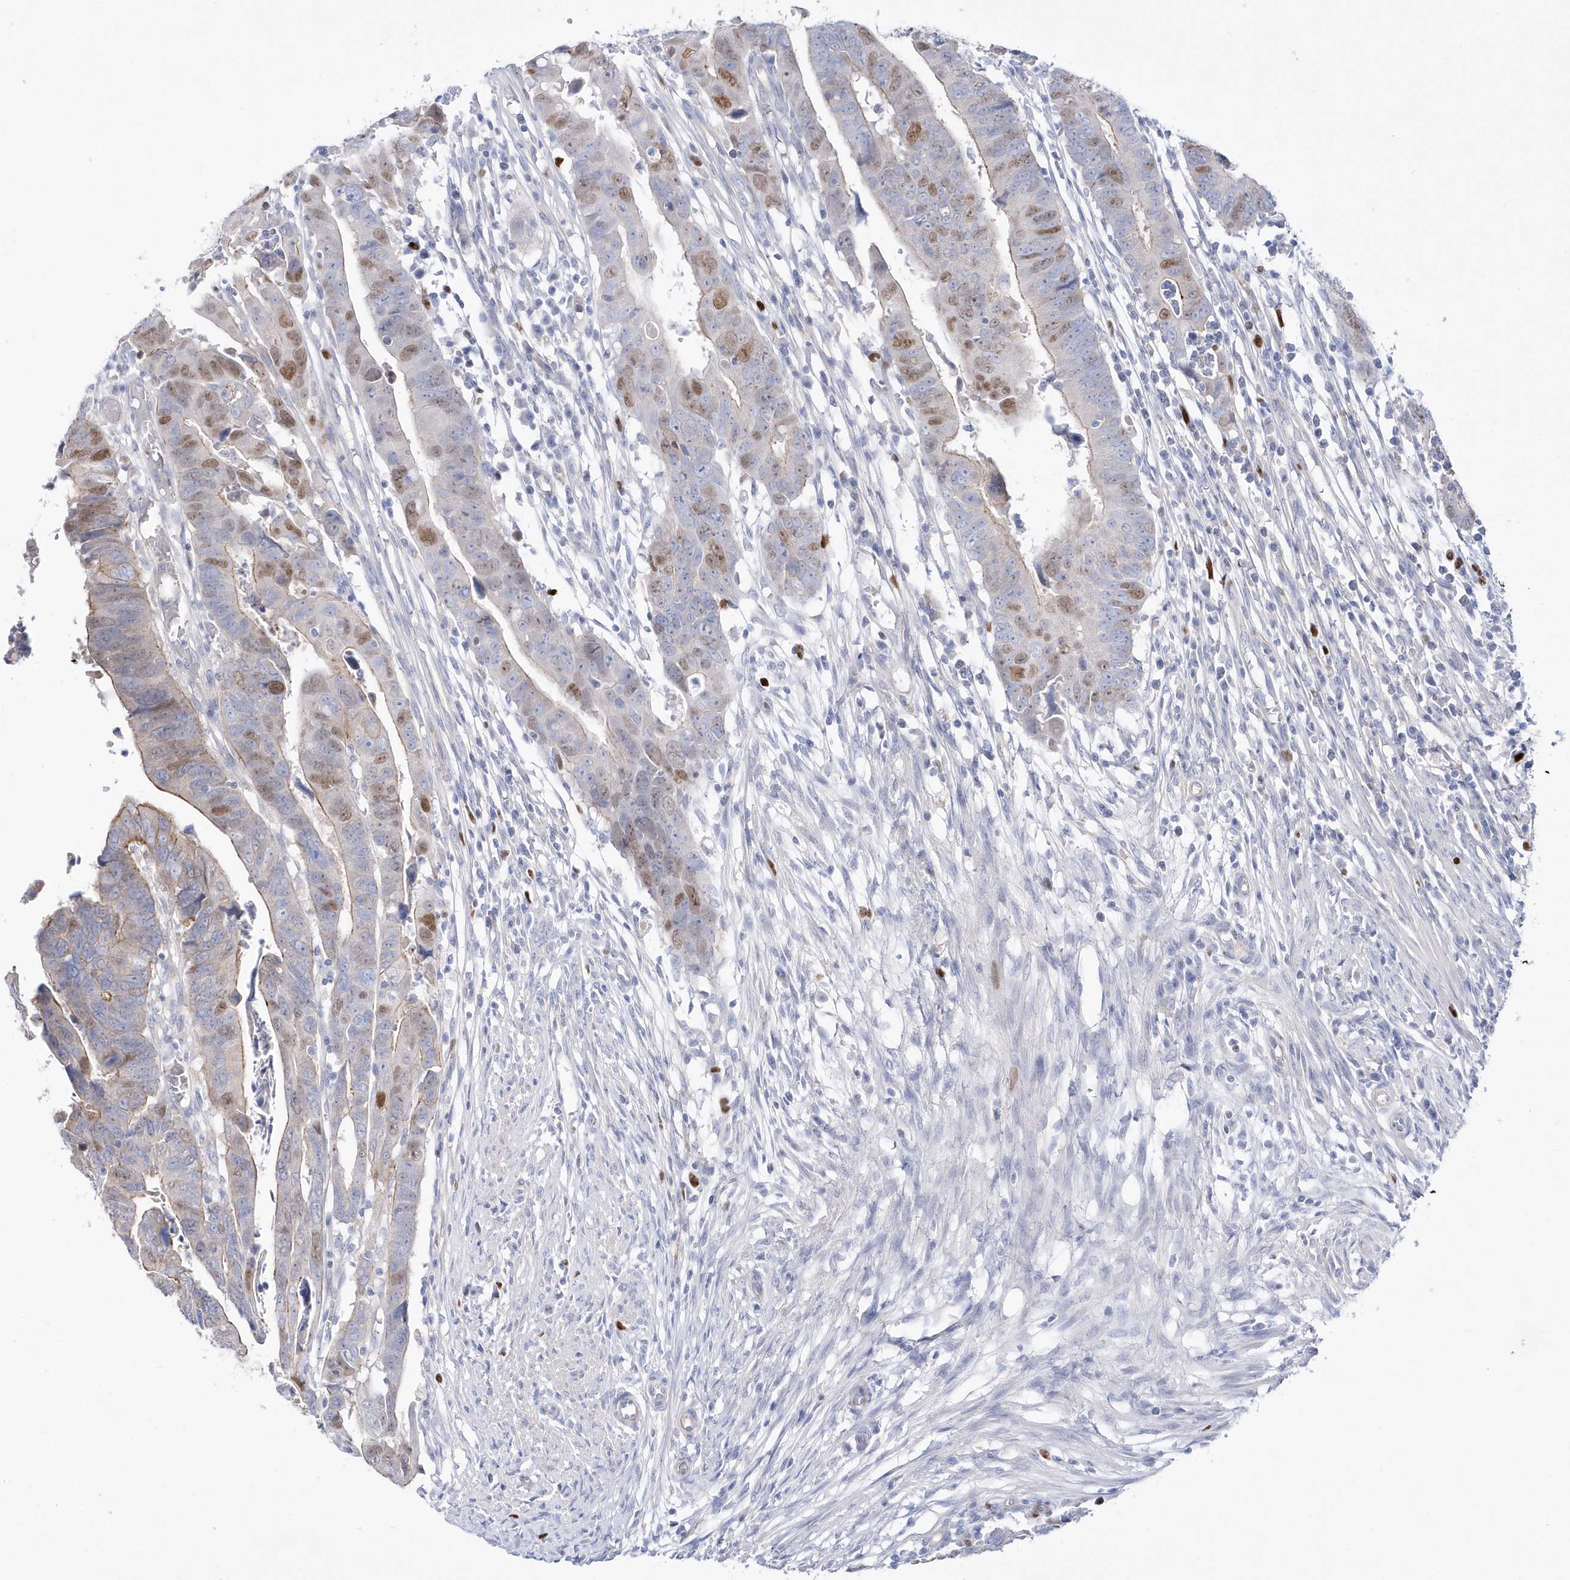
{"staining": {"intensity": "moderate", "quantity": "25%-75%", "location": "cytoplasmic/membranous,nuclear"}, "tissue": "colorectal cancer", "cell_type": "Tumor cells", "image_type": "cancer", "snomed": [{"axis": "morphology", "description": "Adenocarcinoma, NOS"}, {"axis": "topography", "description": "Rectum"}], "caption": "IHC image of human colorectal adenocarcinoma stained for a protein (brown), which reveals medium levels of moderate cytoplasmic/membranous and nuclear staining in approximately 25%-75% of tumor cells.", "gene": "TMCO6", "patient": {"sex": "female", "age": 65}}